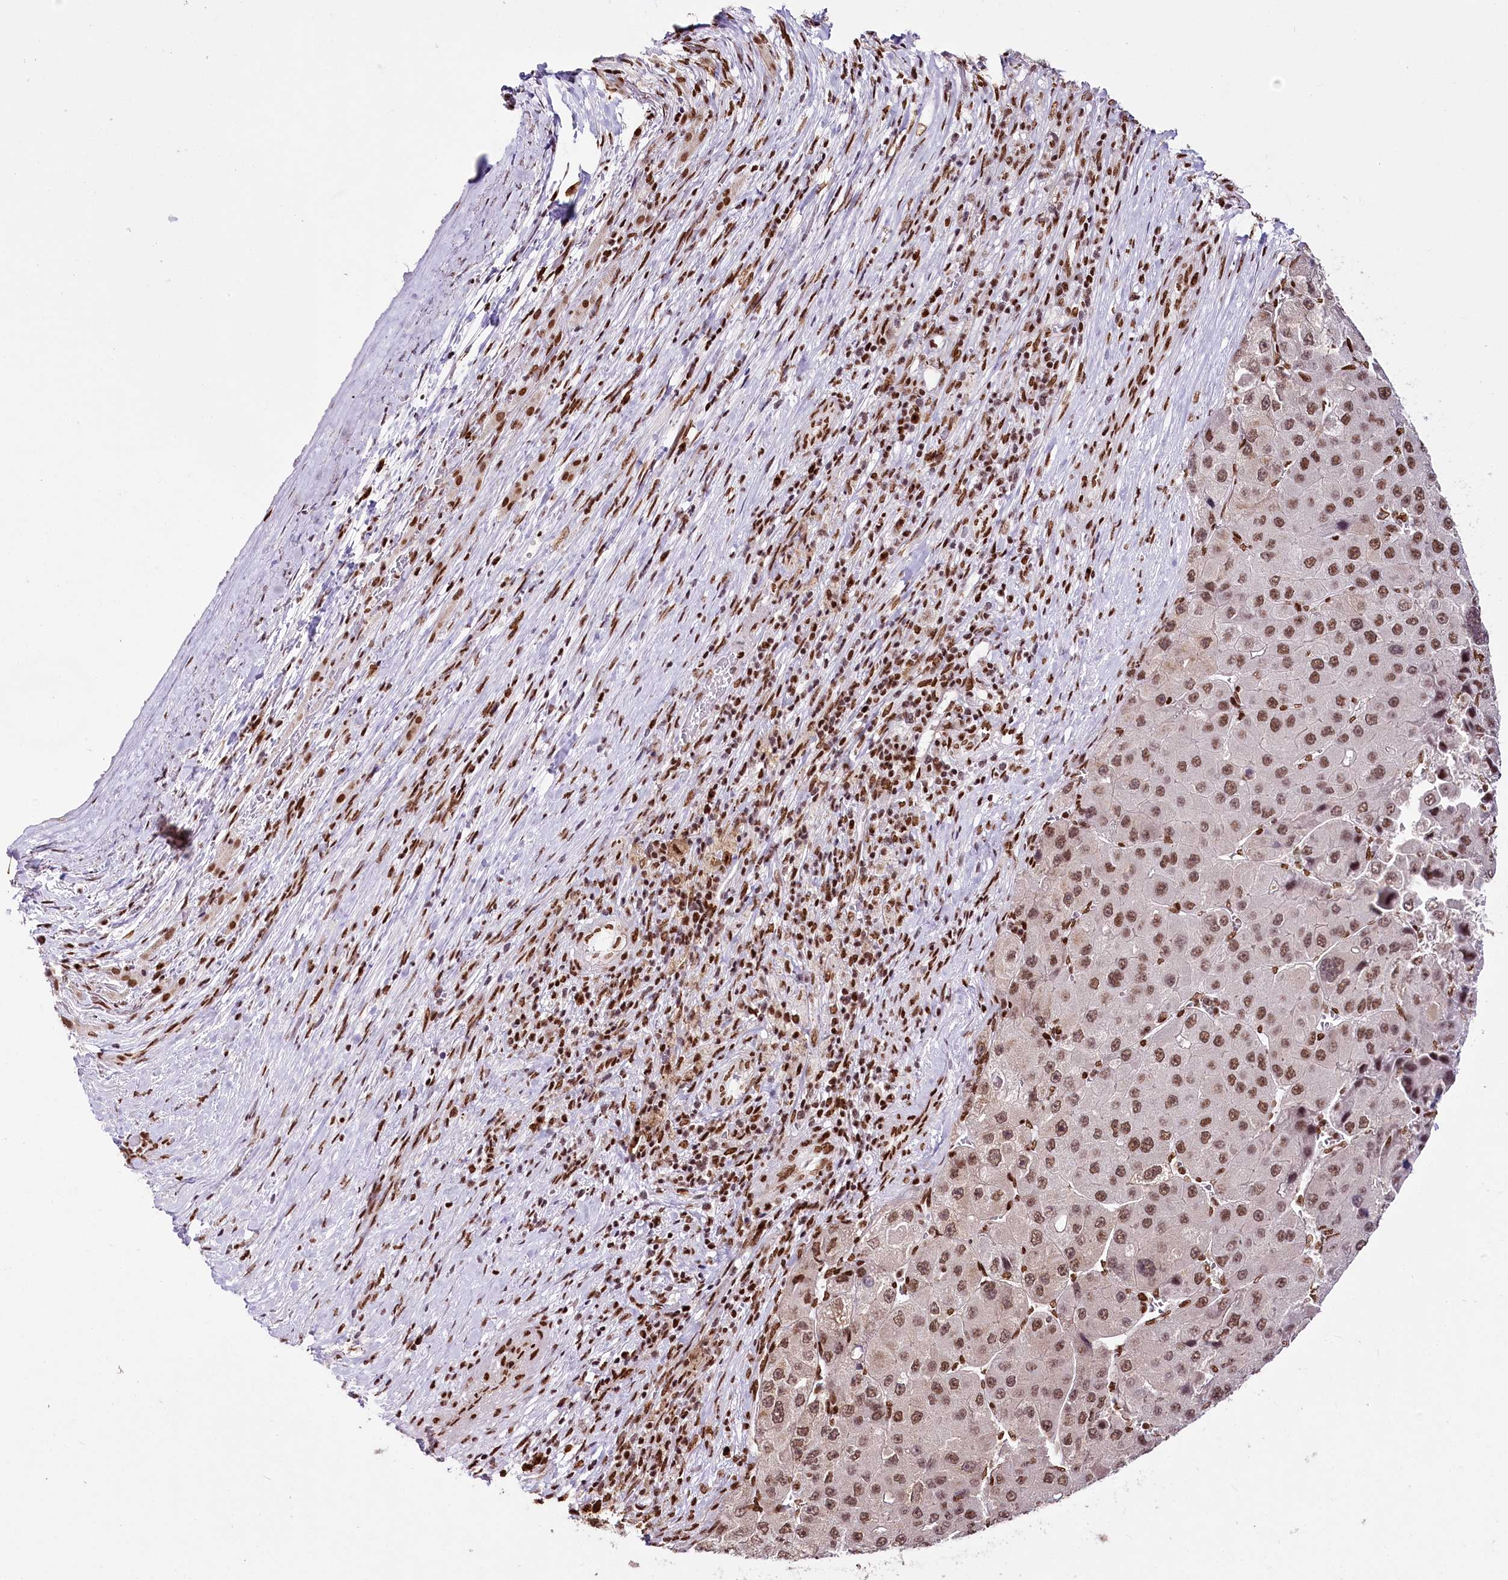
{"staining": {"intensity": "moderate", "quantity": ">75%", "location": "nuclear"}, "tissue": "liver cancer", "cell_type": "Tumor cells", "image_type": "cancer", "snomed": [{"axis": "morphology", "description": "Carcinoma, Hepatocellular, NOS"}, {"axis": "topography", "description": "Liver"}], "caption": "The micrograph exhibits a brown stain indicating the presence of a protein in the nuclear of tumor cells in liver cancer. (DAB = brown stain, brightfield microscopy at high magnification).", "gene": "SMARCE1", "patient": {"sex": "female", "age": 73}}